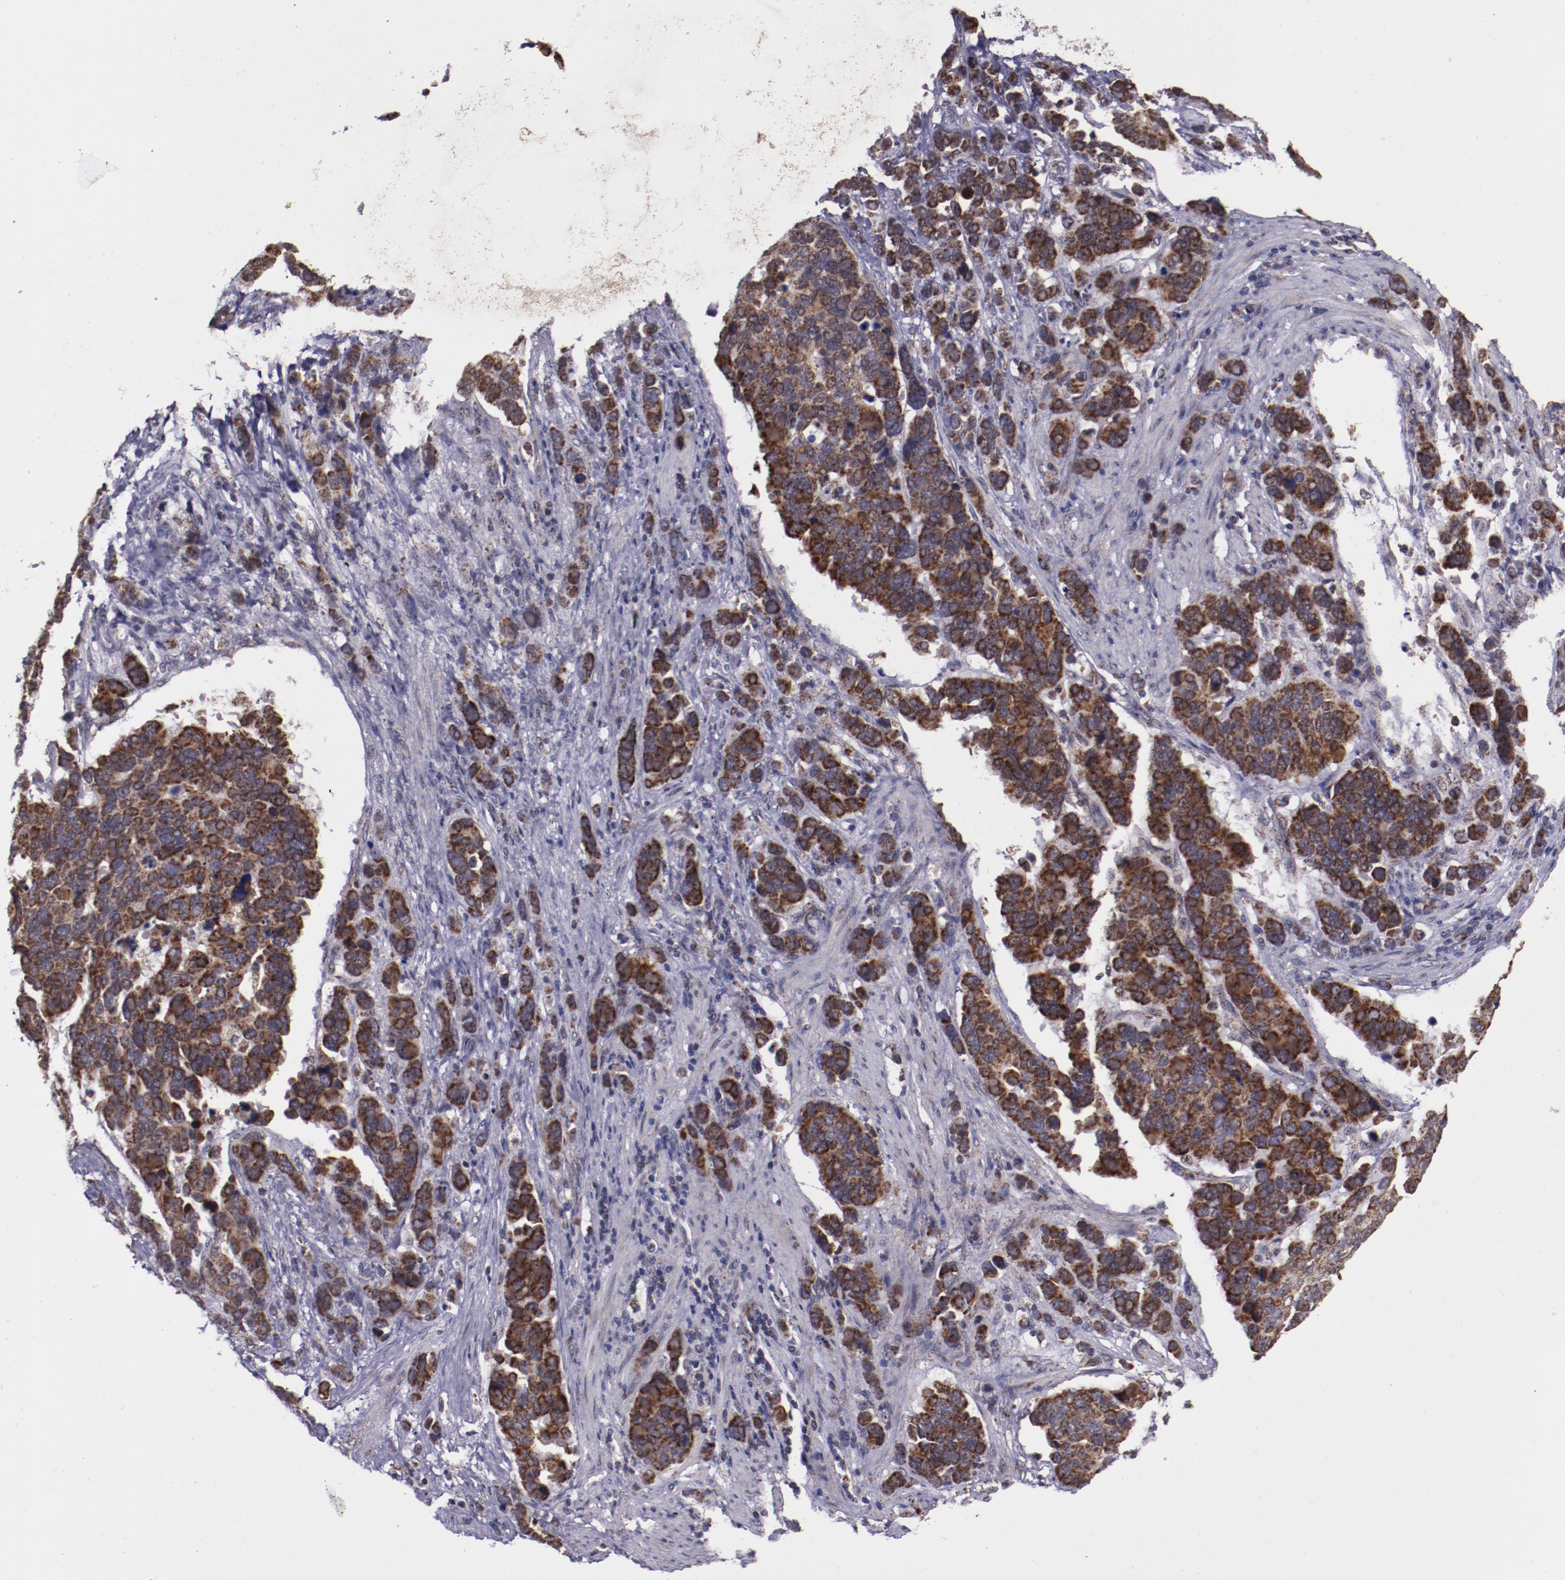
{"staining": {"intensity": "strong", "quantity": ">75%", "location": "cytoplasmic/membranous"}, "tissue": "stomach cancer", "cell_type": "Tumor cells", "image_type": "cancer", "snomed": [{"axis": "morphology", "description": "Adenocarcinoma, NOS"}, {"axis": "topography", "description": "Stomach, upper"}], "caption": "The image displays a brown stain indicating the presence of a protein in the cytoplasmic/membranous of tumor cells in adenocarcinoma (stomach).", "gene": "LONP1", "patient": {"sex": "male", "age": 71}}